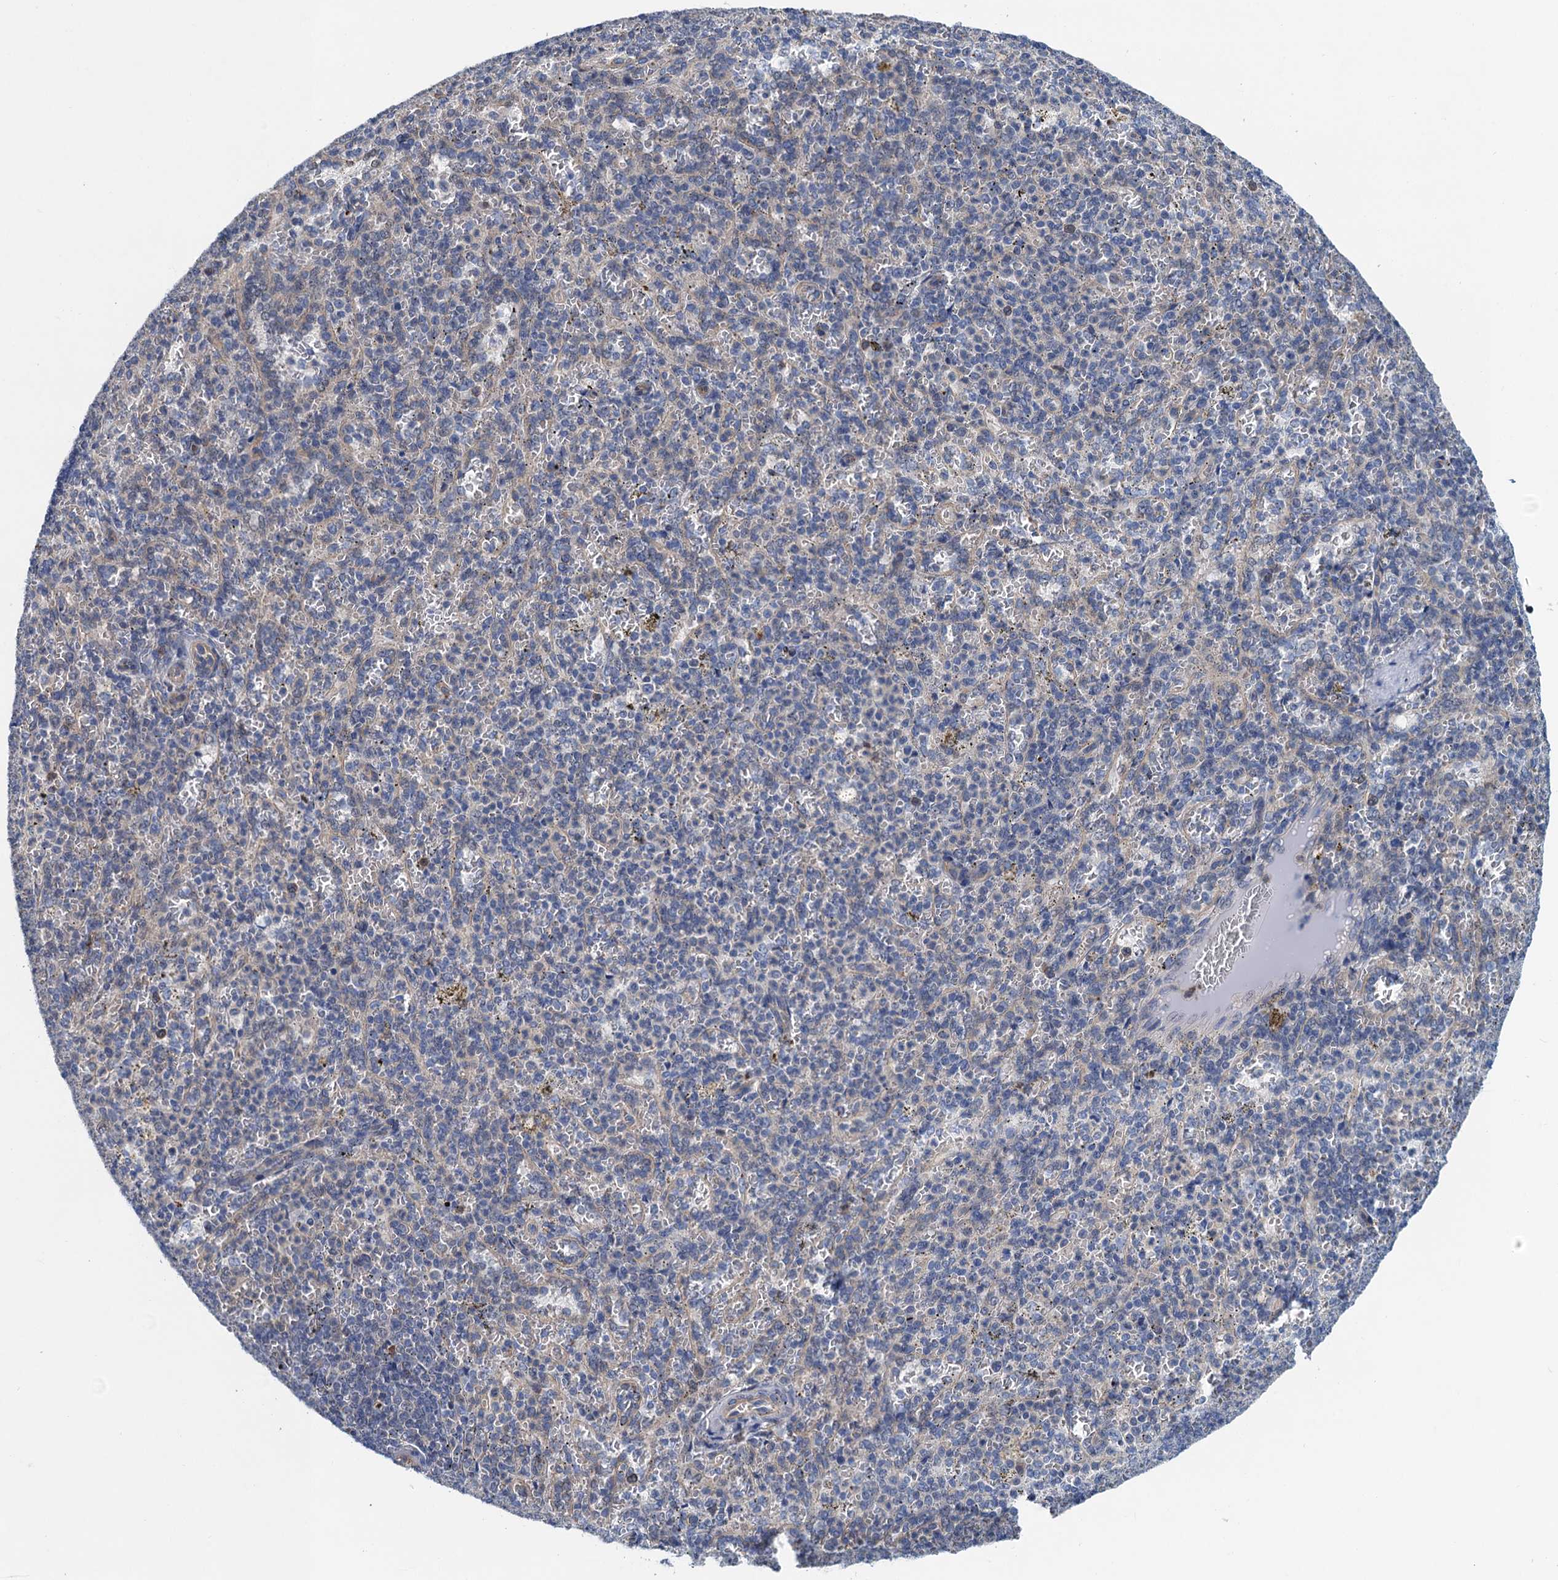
{"staining": {"intensity": "negative", "quantity": "none", "location": "none"}, "tissue": "spleen", "cell_type": "Cells in red pulp", "image_type": "normal", "snomed": [{"axis": "morphology", "description": "Normal tissue, NOS"}, {"axis": "topography", "description": "Spleen"}], "caption": "Cells in red pulp are negative for brown protein staining in unremarkable spleen.", "gene": "NBEA", "patient": {"sex": "female", "age": 21}}